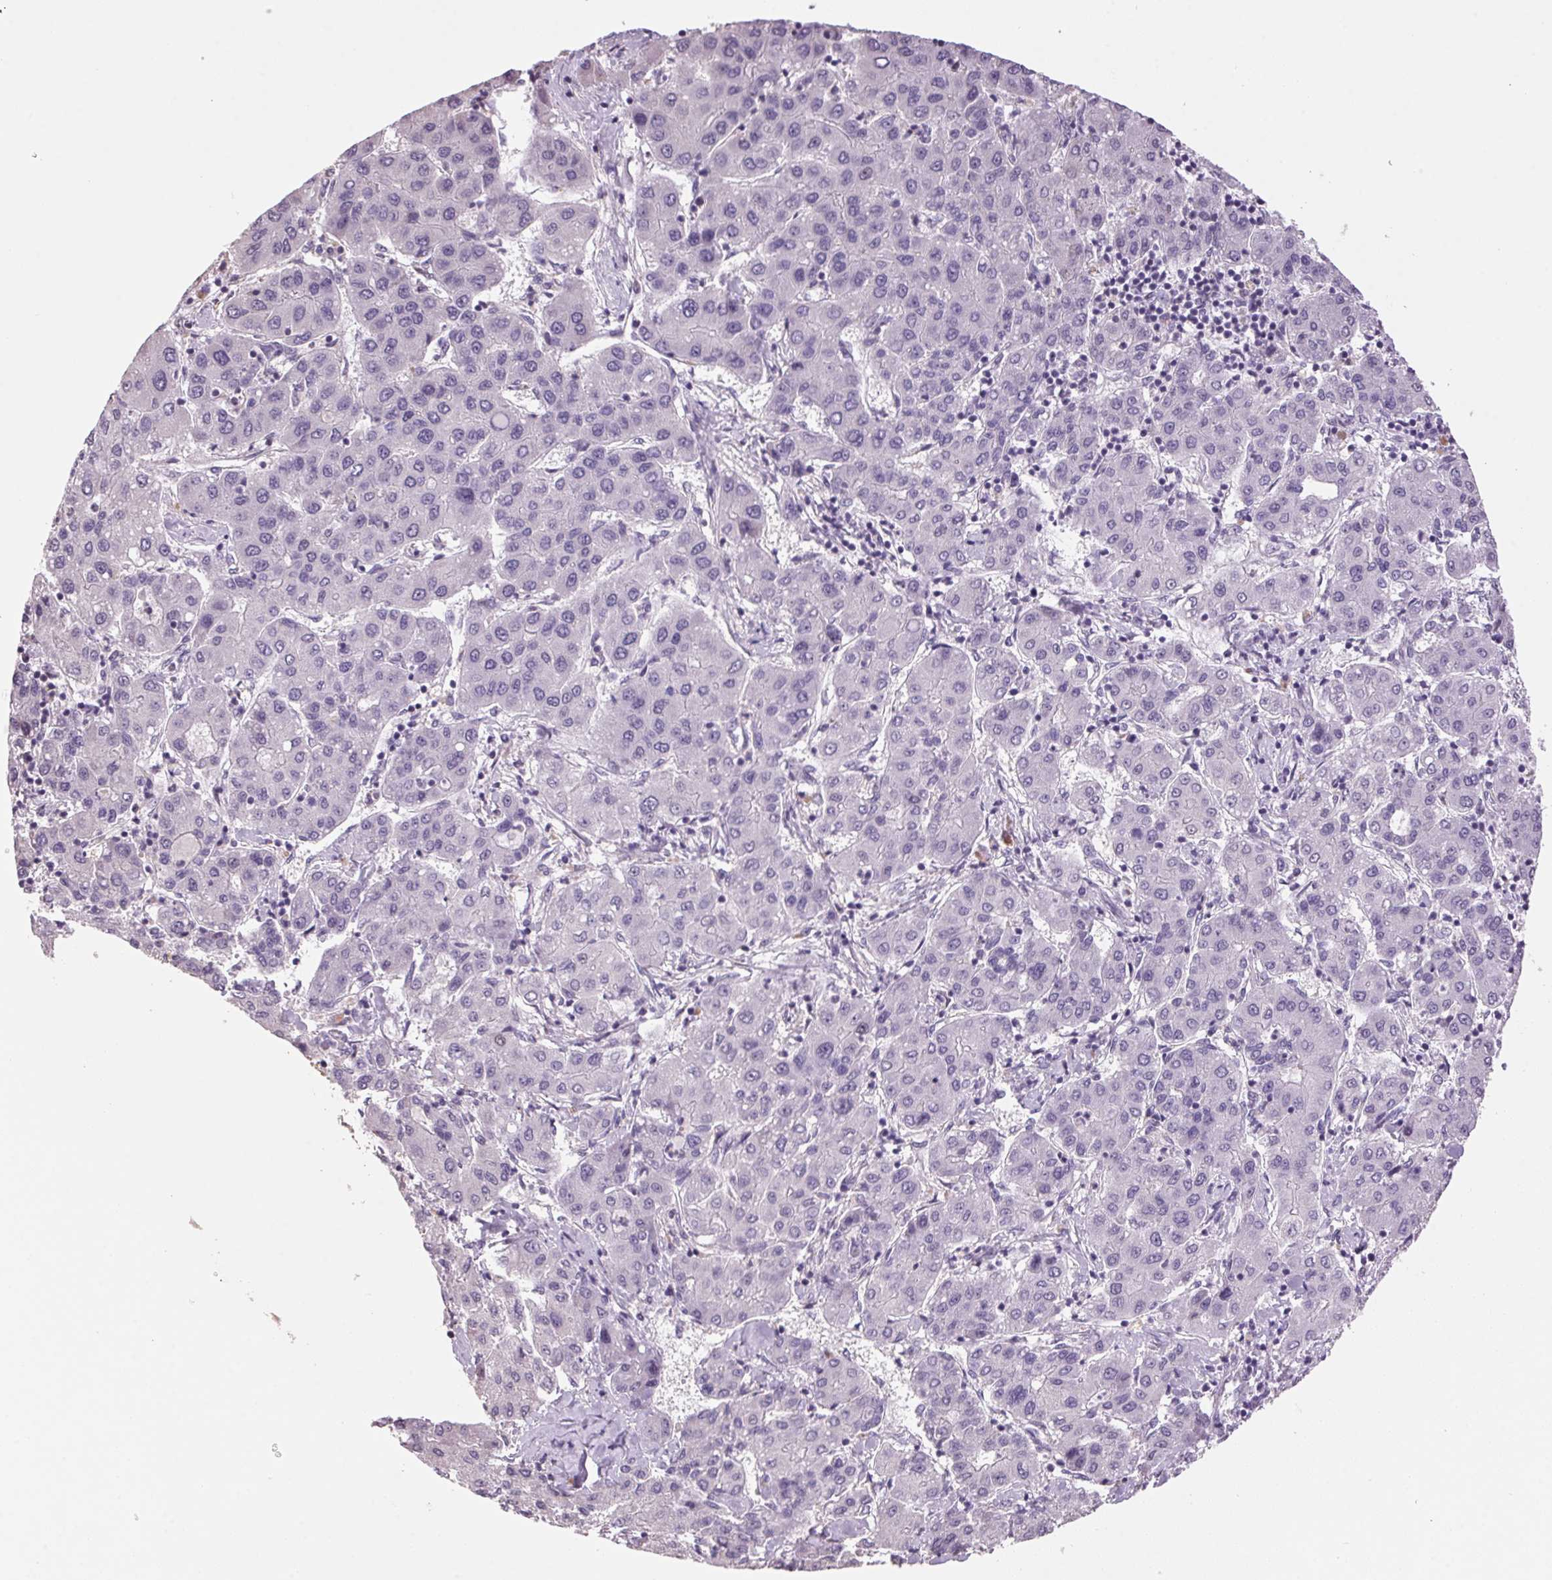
{"staining": {"intensity": "negative", "quantity": "none", "location": "none"}, "tissue": "liver cancer", "cell_type": "Tumor cells", "image_type": "cancer", "snomed": [{"axis": "morphology", "description": "Carcinoma, Hepatocellular, NOS"}, {"axis": "topography", "description": "Liver"}], "caption": "A histopathology image of human liver cancer is negative for staining in tumor cells.", "gene": "VWA3B", "patient": {"sex": "male", "age": 65}}